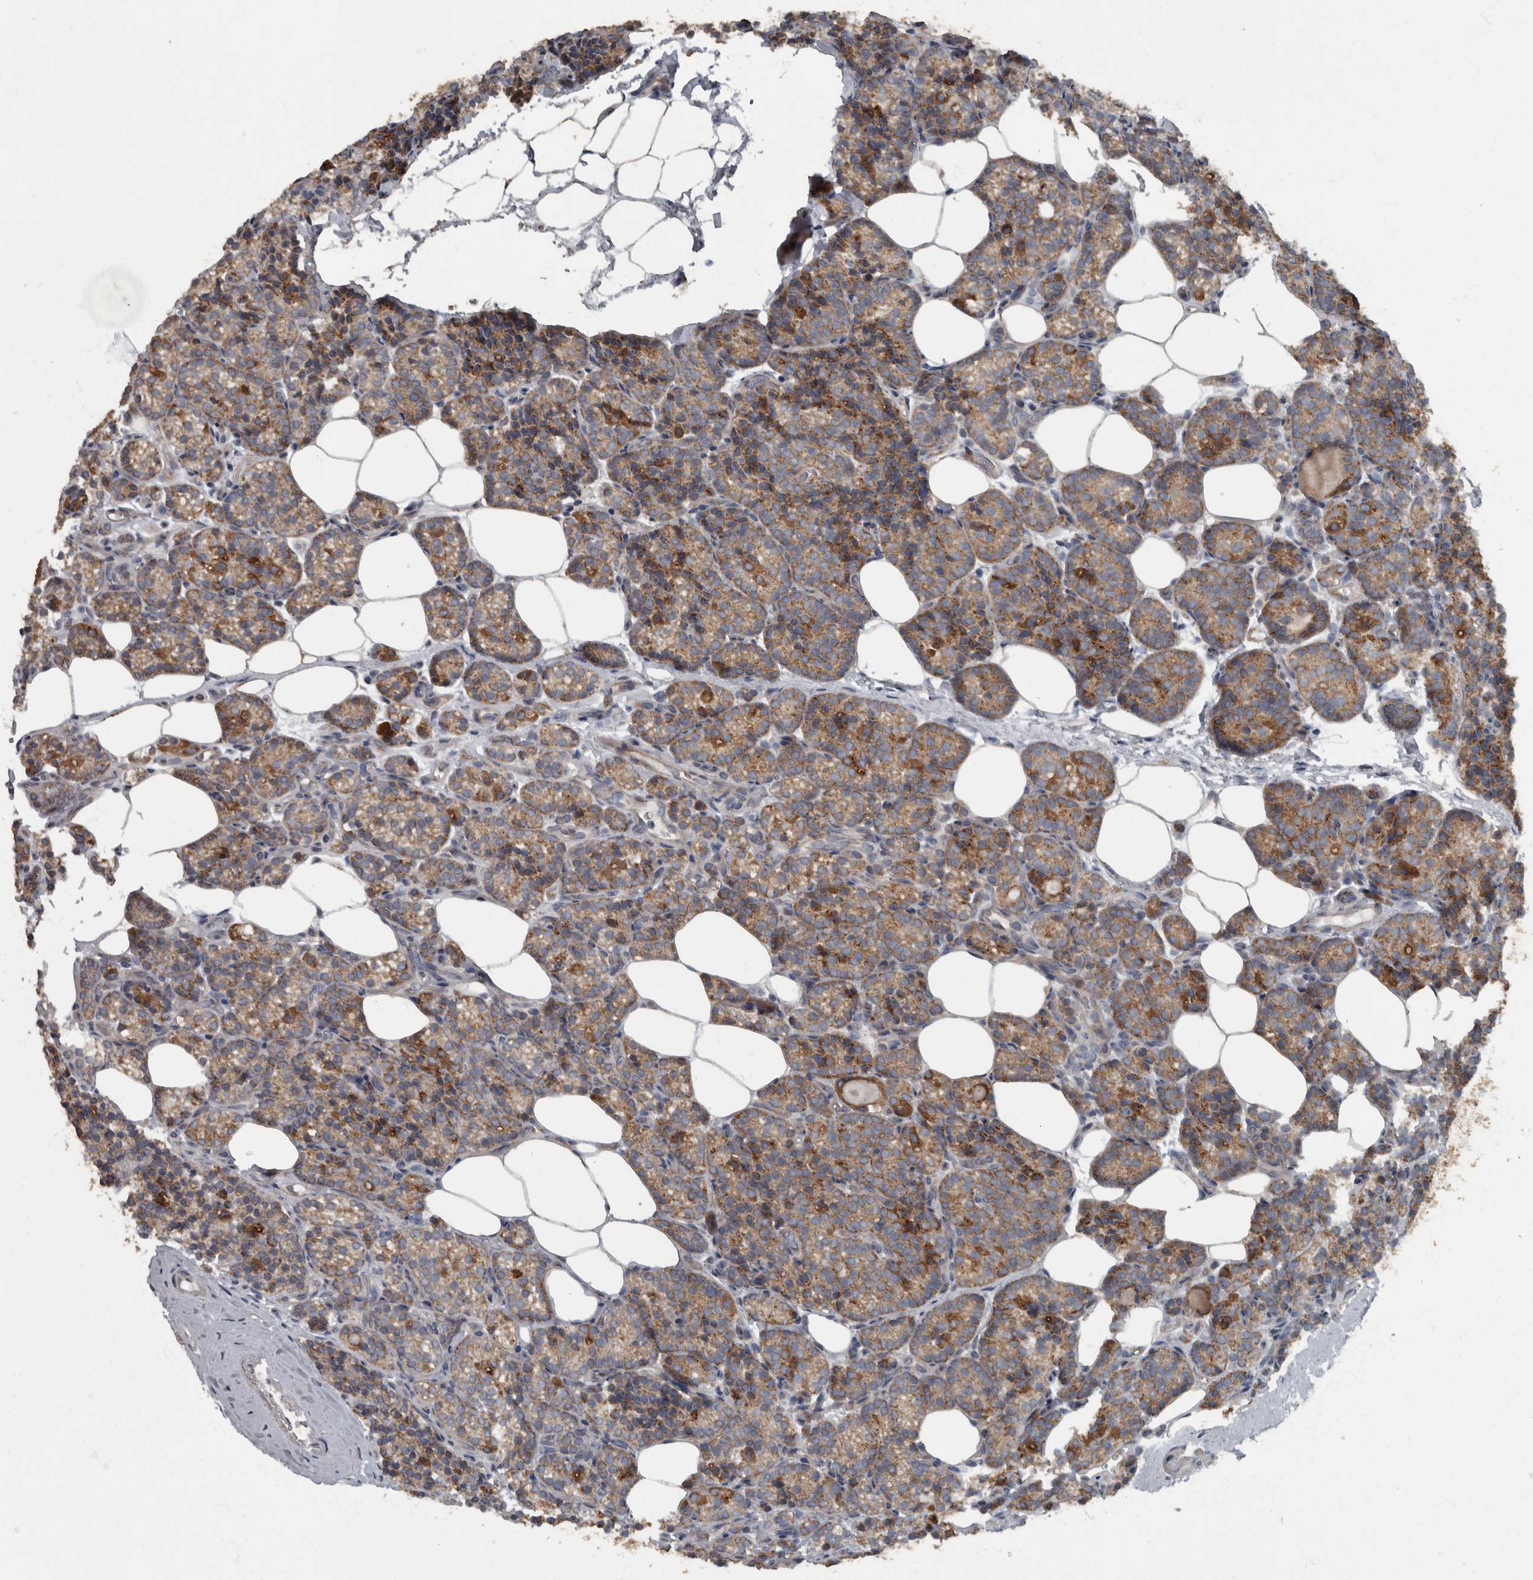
{"staining": {"intensity": "moderate", "quantity": ">75%", "location": "cytoplasmic/membranous"}, "tissue": "parathyroid gland", "cell_type": "Glandular cells", "image_type": "normal", "snomed": [{"axis": "morphology", "description": "Normal tissue, NOS"}, {"axis": "topography", "description": "Parathyroid gland"}], "caption": "Protein staining exhibits moderate cytoplasmic/membranous expression in approximately >75% of glandular cells in benign parathyroid gland.", "gene": "RABGGTB", "patient": {"sex": "male", "age": 85}}